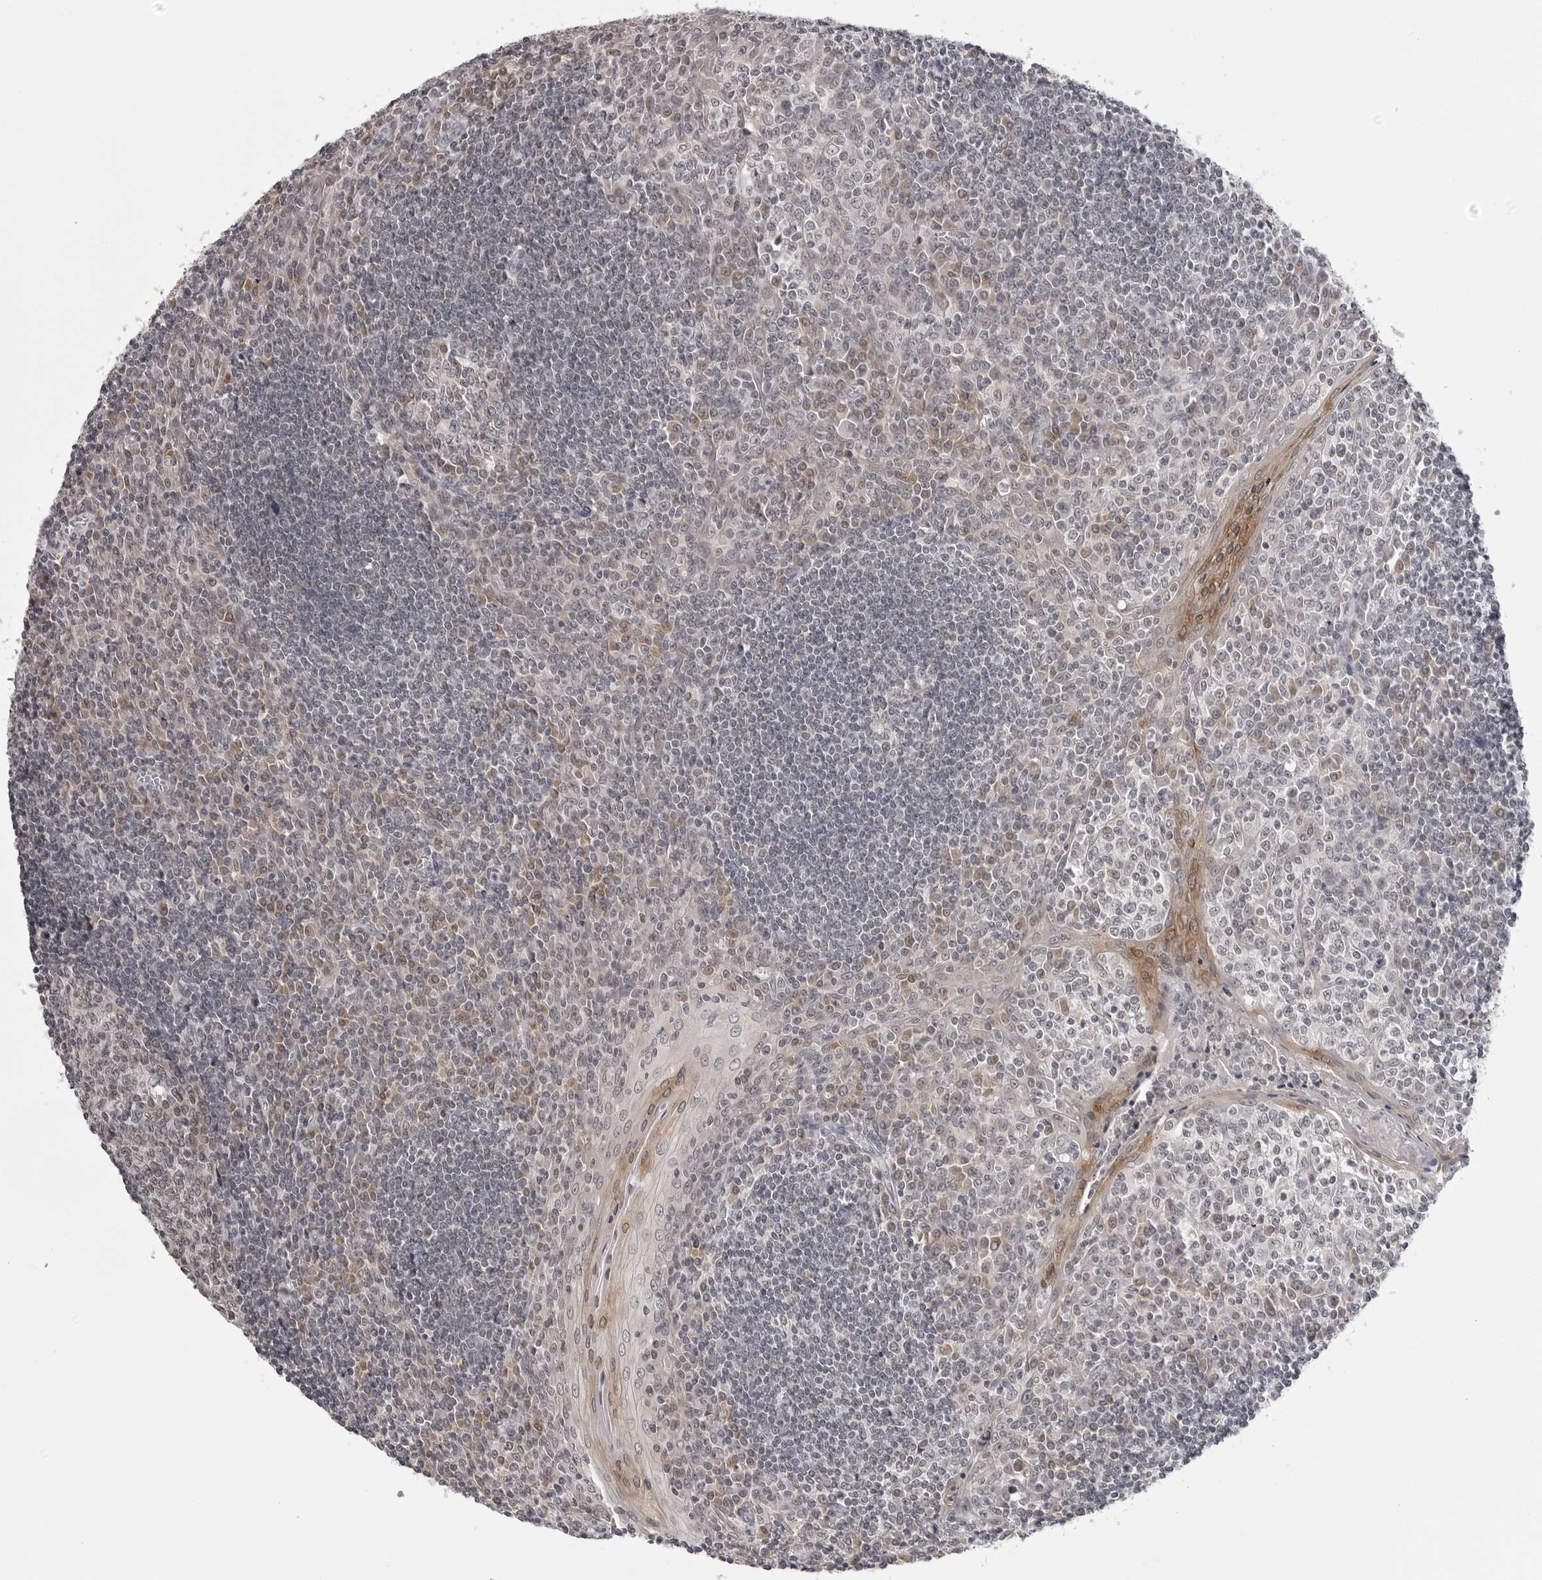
{"staining": {"intensity": "negative", "quantity": "none", "location": "none"}, "tissue": "tonsil", "cell_type": "Germinal center cells", "image_type": "normal", "snomed": [{"axis": "morphology", "description": "Normal tissue, NOS"}, {"axis": "topography", "description": "Tonsil"}], "caption": "Immunohistochemical staining of benign tonsil reveals no significant expression in germinal center cells.", "gene": "CDK20", "patient": {"sex": "male", "age": 27}}